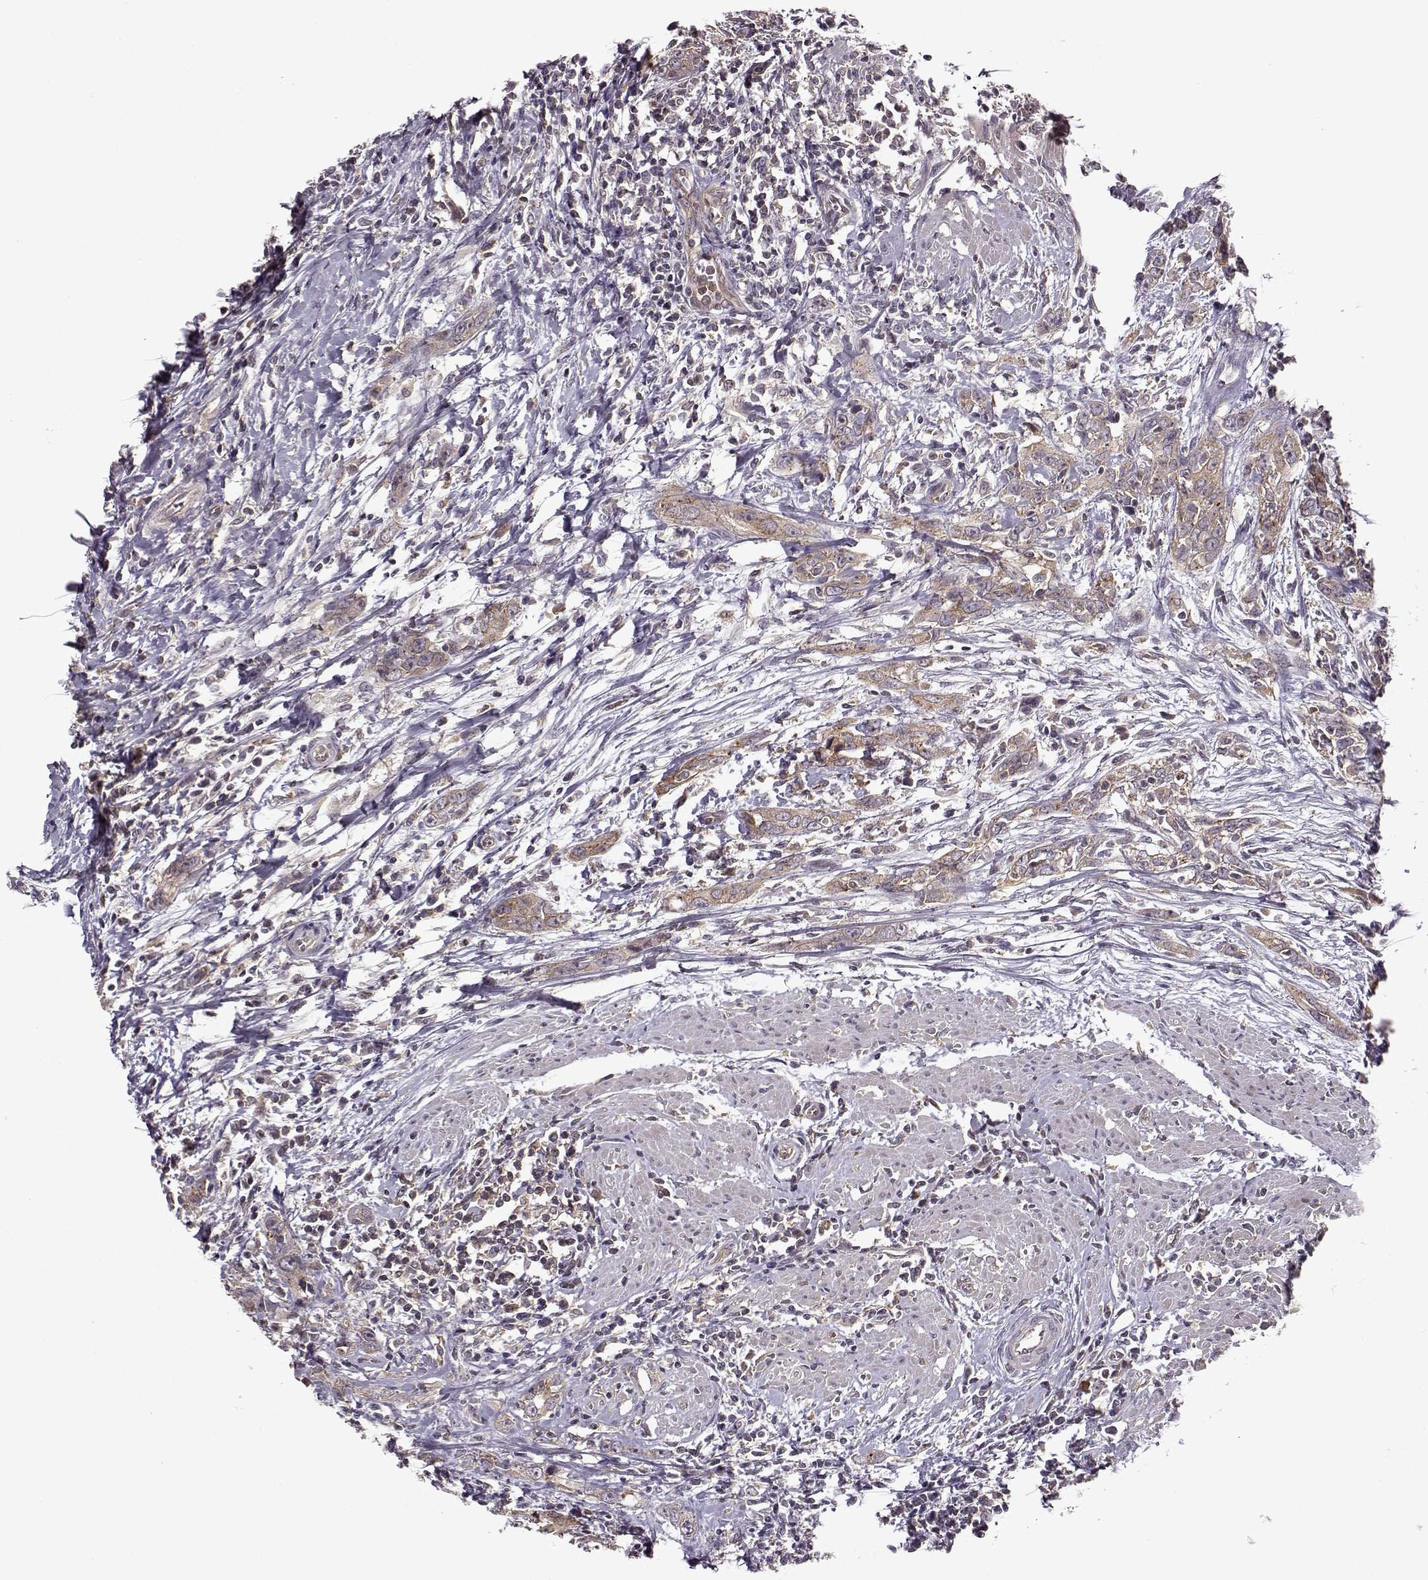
{"staining": {"intensity": "weak", "quantity": ">75%", "location": "cytoplasmic/membranous"}, "tissue": "urothelial cancer", "cell_type": "Tumor cells", "image_type": "cancer", "snomed": [{"axis": "morphology", "description": "Urothelial carcinoma, High grade"}, {"axis": "topography", "description": "Urinary bladder"}], "caption": "Immunohistochemical staining of human urothelial cancer displays low levels of weak cytoplasmic/membranous protein positivity in approximately >75% of tumor cells. (DAB IHC, brown staining for protein, blue staining for nuclei).", "gene": "IFRD2", "patient": {"sex": "male", "age": 83}}